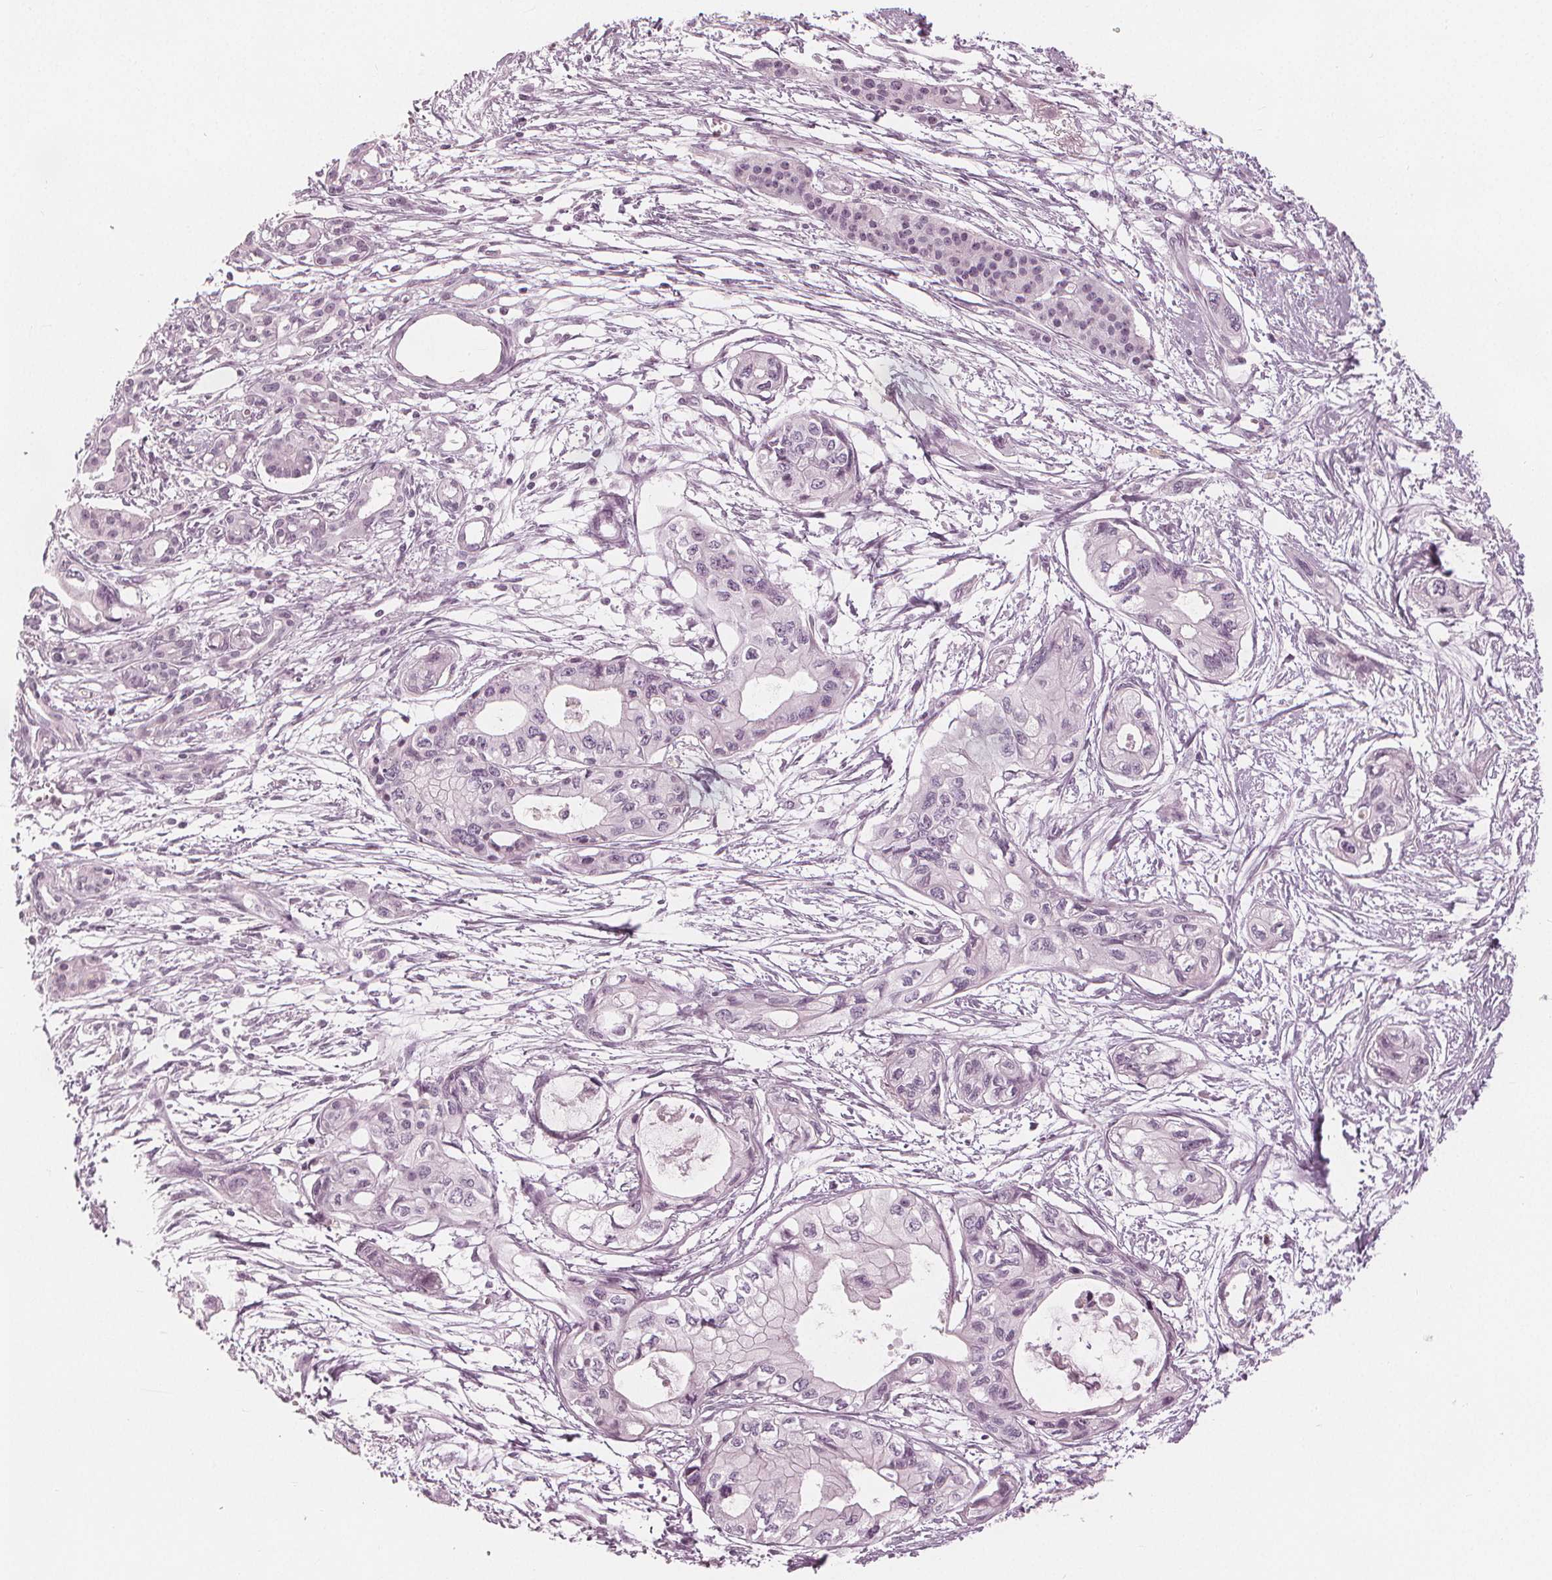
{"staining": {"intensity": "negative", "quantity": "none", "location": "none"}, "tissue": "pancreatic cancer", "cell_type": "Tumor cells", "image_type": "cancer", "snomed": [{"axis": "morphology", "description": "Adenocarcinoma, NOS"}, {"axis": "topography", "description": "Pancreas"}], "caption": "Tumor cells show no significant protein expression in pancreatic adenocarcinoma.", "gene": "PAEP", "patient": {"sex": "female", "age": 76}}